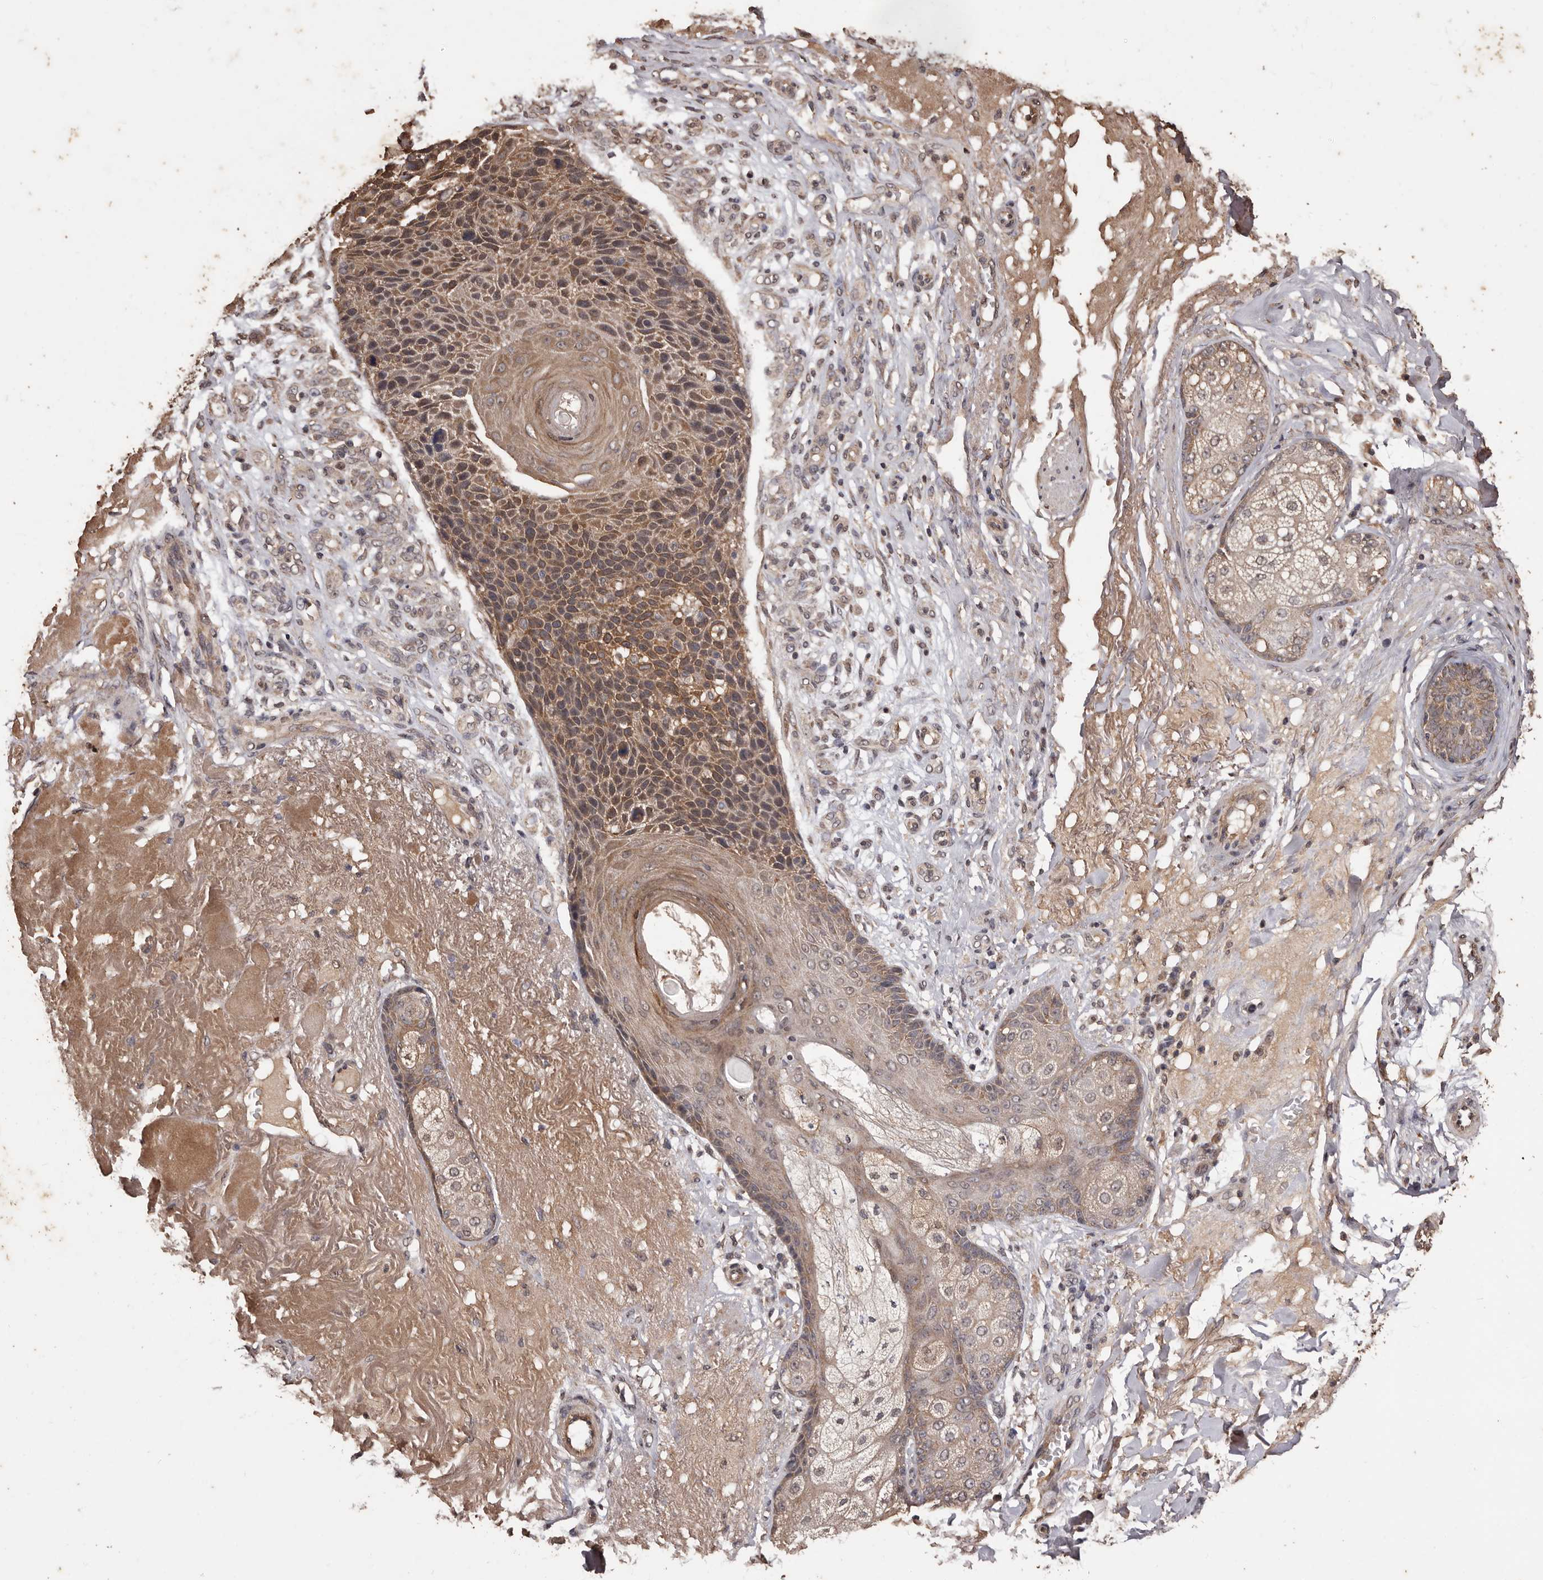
{"staining": {"intensity": "moderate", "quantity": ">75%", "location": "cytoplasmic/membranous"}, "tissue": "skin cancer", "cell_type": "Tumor cells", "image_type": "cancer", "snomed": [{"axis": "morphology", "description": "Squamous cell carcinoma, NOS"}, {"axis": "topography", "description": "Skin"}], "caption": "There is medium levels of moderate cytoplasmic/membranous staining in tumor cells of skin cancer (squamous cell carcinoma), as demonstrated by immunohistochemical staining (brown color).", "gene": "NAV1", "patient": {"sex": "female", "age": 88}}